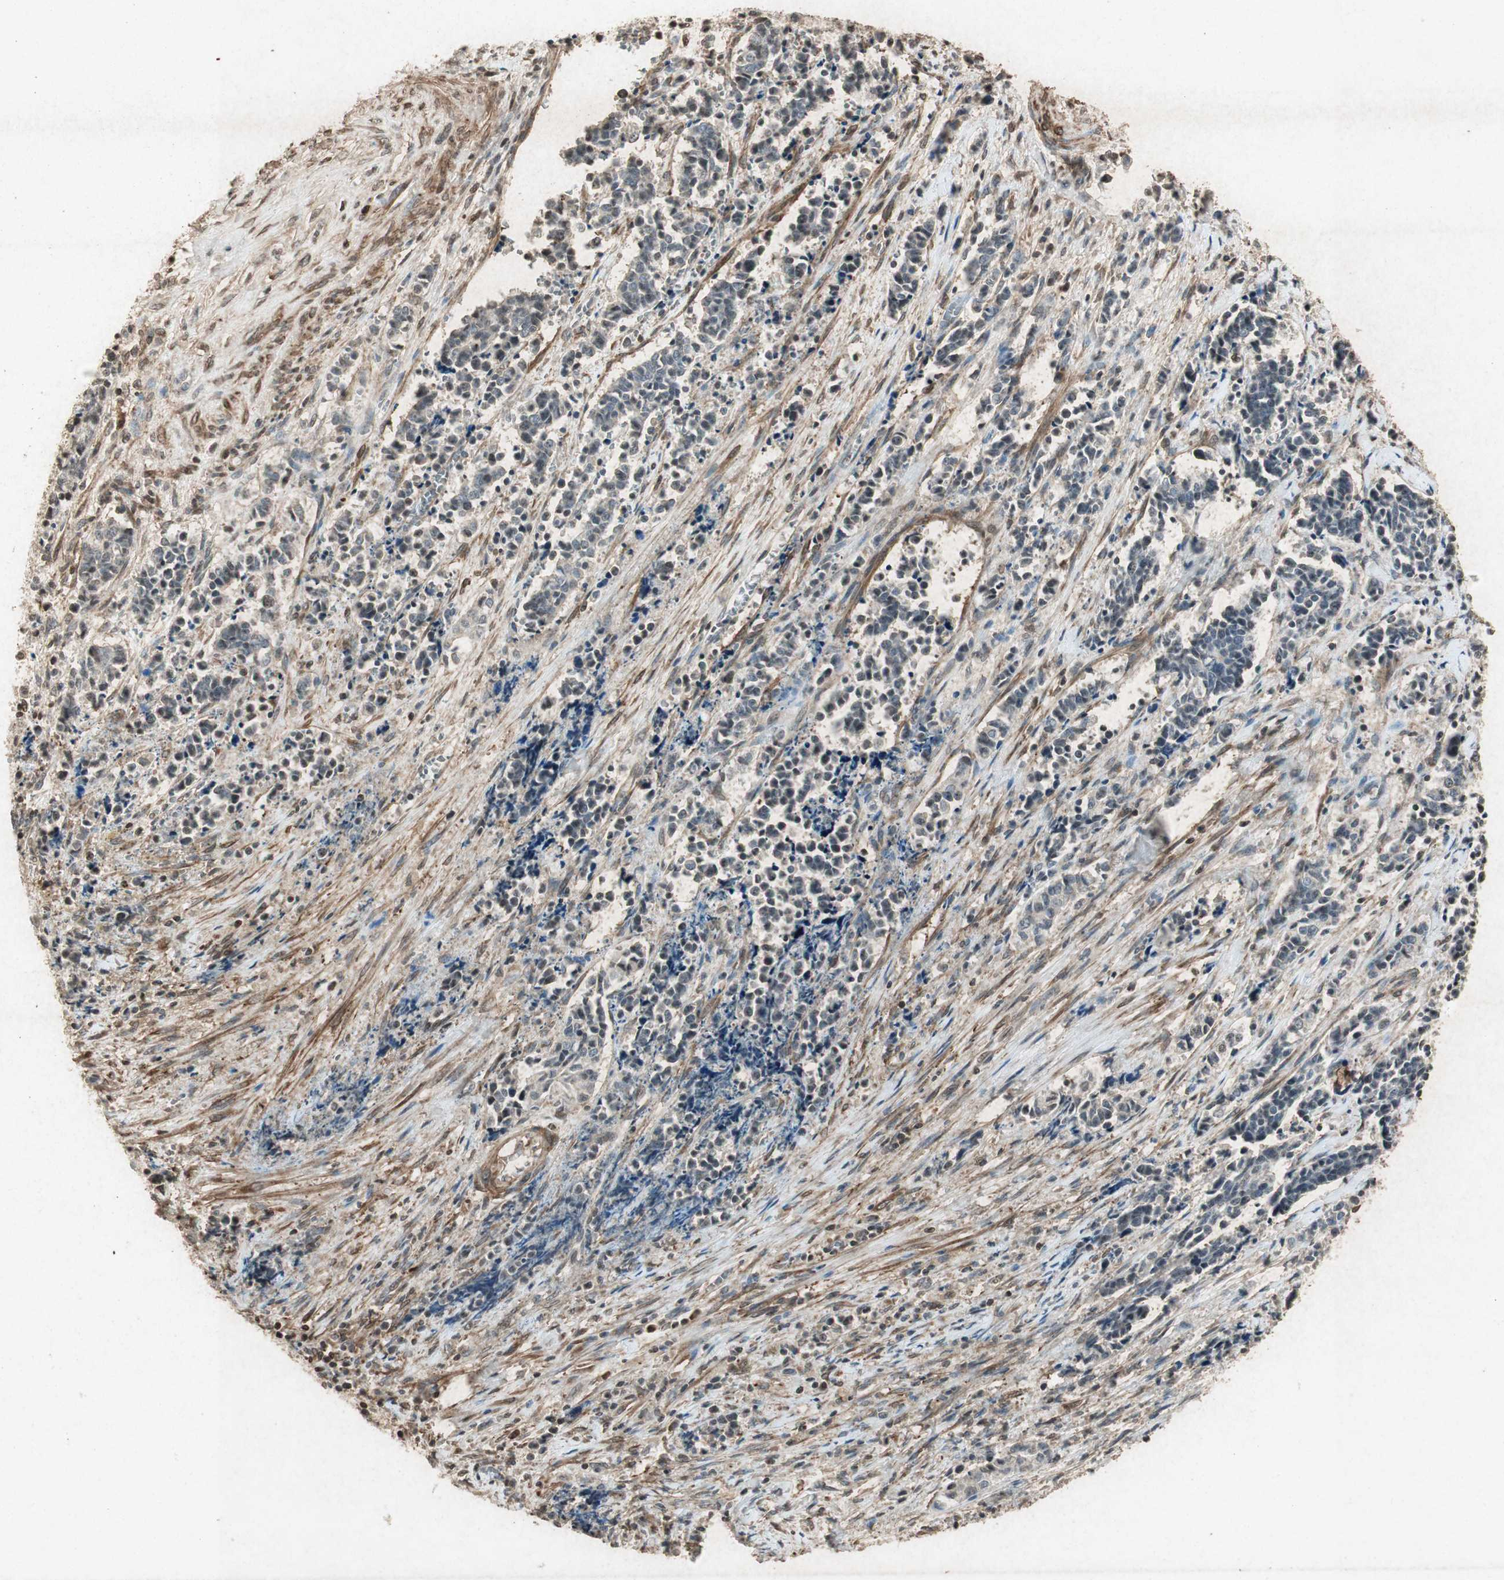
{"staining": {"intensity": "negative", "quantity": "none", "location": "none"}, "tissue": "cervical cancer", "cell_type": "Tumor cells", "image_type": "cancer", "snomed": [{"axis": "morphology", "description": "Squamous cell carcinoma, NOS"}, {"axis": "topography", "description": "Cervix"}], "caption": "A micrograph of cervical cancer stained for a protein reveals no brown staining in tumor cells. The staining is performed using DAB (3,3'-diaminobenzidine) brown chromogen with nuclei counter-stained in using hematoxylin.", "gene": "PRKG1", "patient": {"sex": "female", "age": 35}}